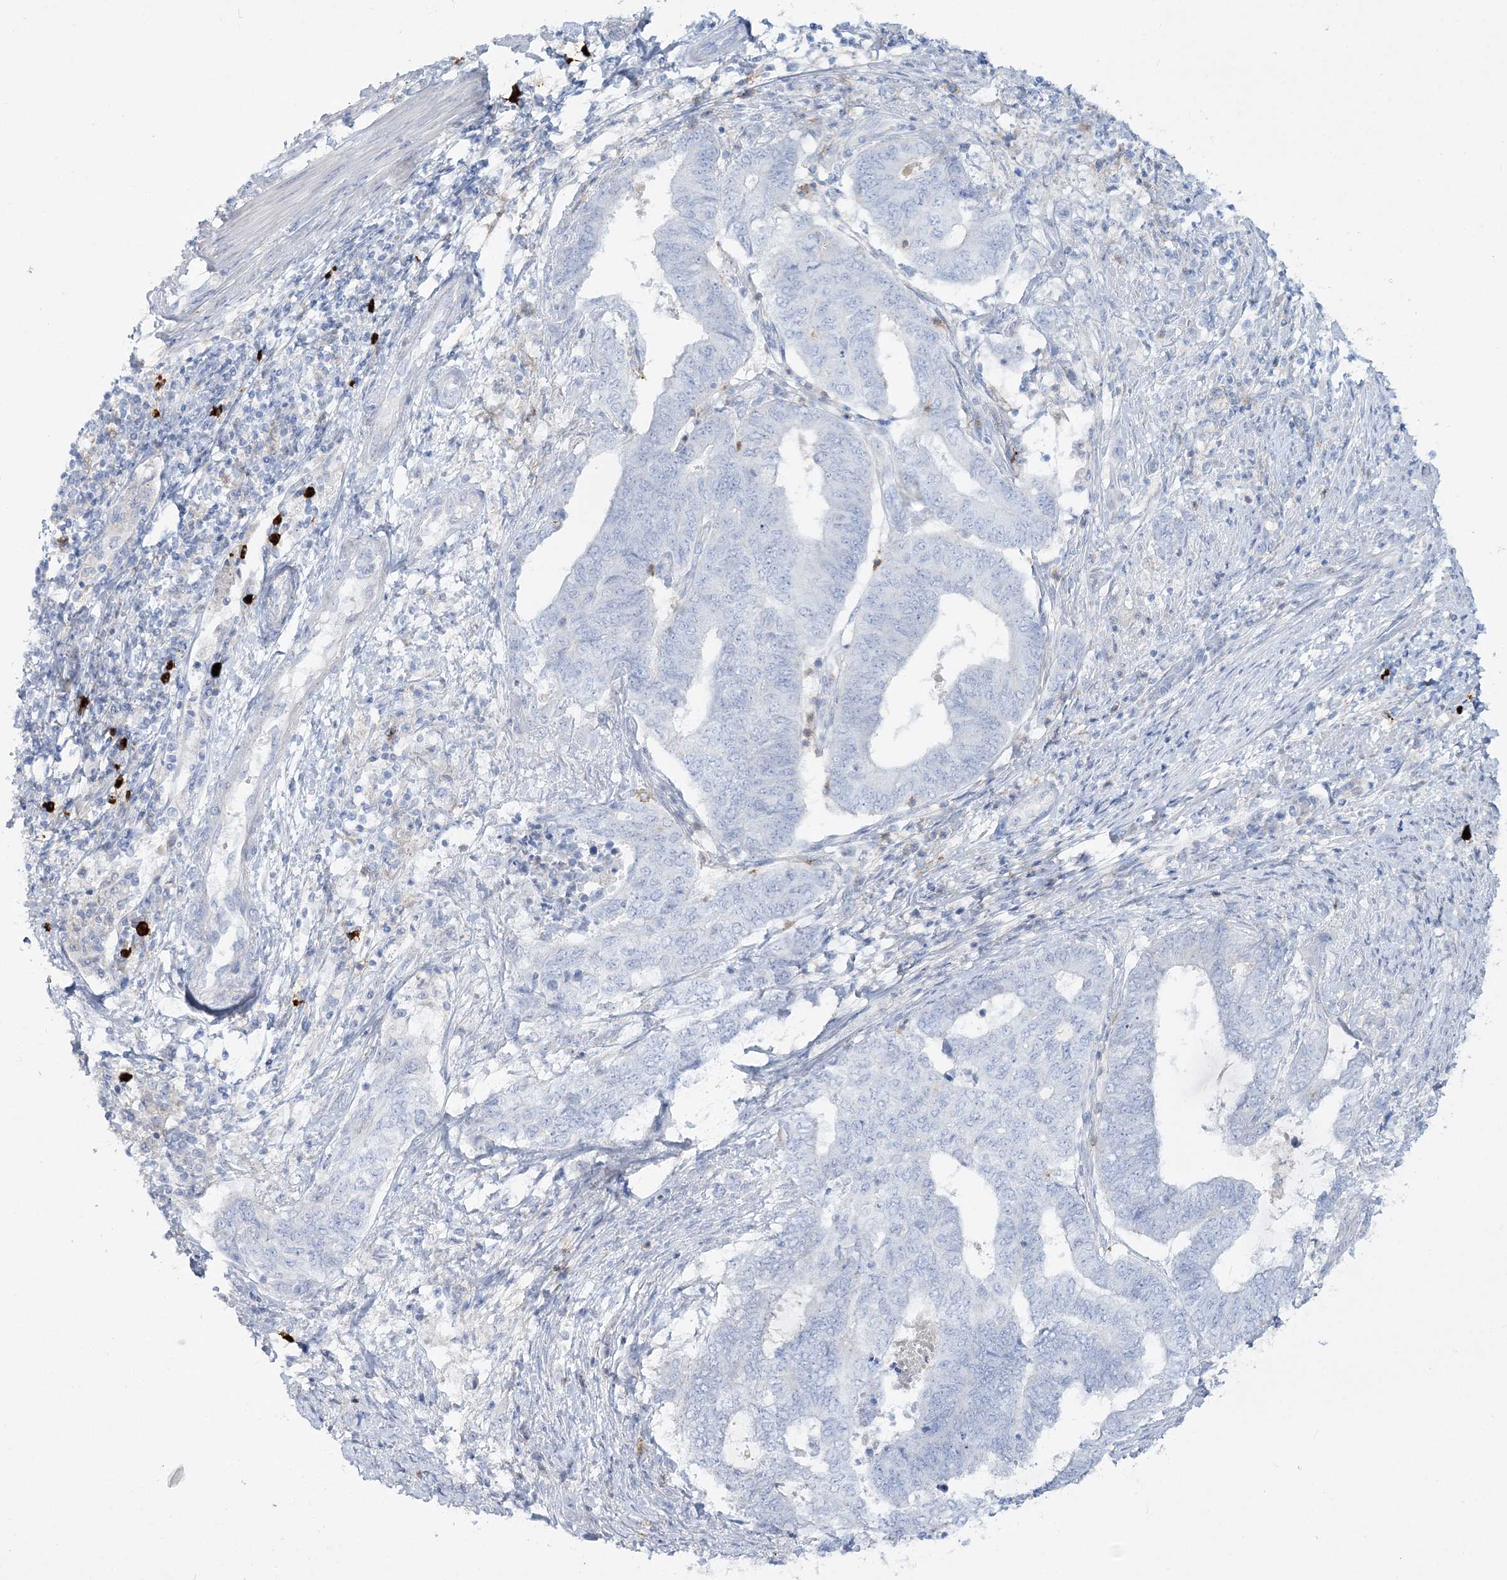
{"staining": {"intensity": "negative", "quantity": "none", "location": "none"}, "tissue": "endometrial cancer", "cell_type": "Tumor cells", "image_type": "cancer", "snomed": [{"axis": "morphology", "description": "Adenocarcinoma, NOS"}, {"axis": "topography", "description": "Uterus"}, {"axis": "topography", "description": "Endometrium"}], "caption": "IHC photomicrograph of neoplastic tissue: adenocarcinoma (endometrial) stained with DAB (3,3'-diaminobenzidine) displays no significant protein staining in tumor cells.", "gene": "WDSUB1", "patient": {"sex": "female", "age": 70}}